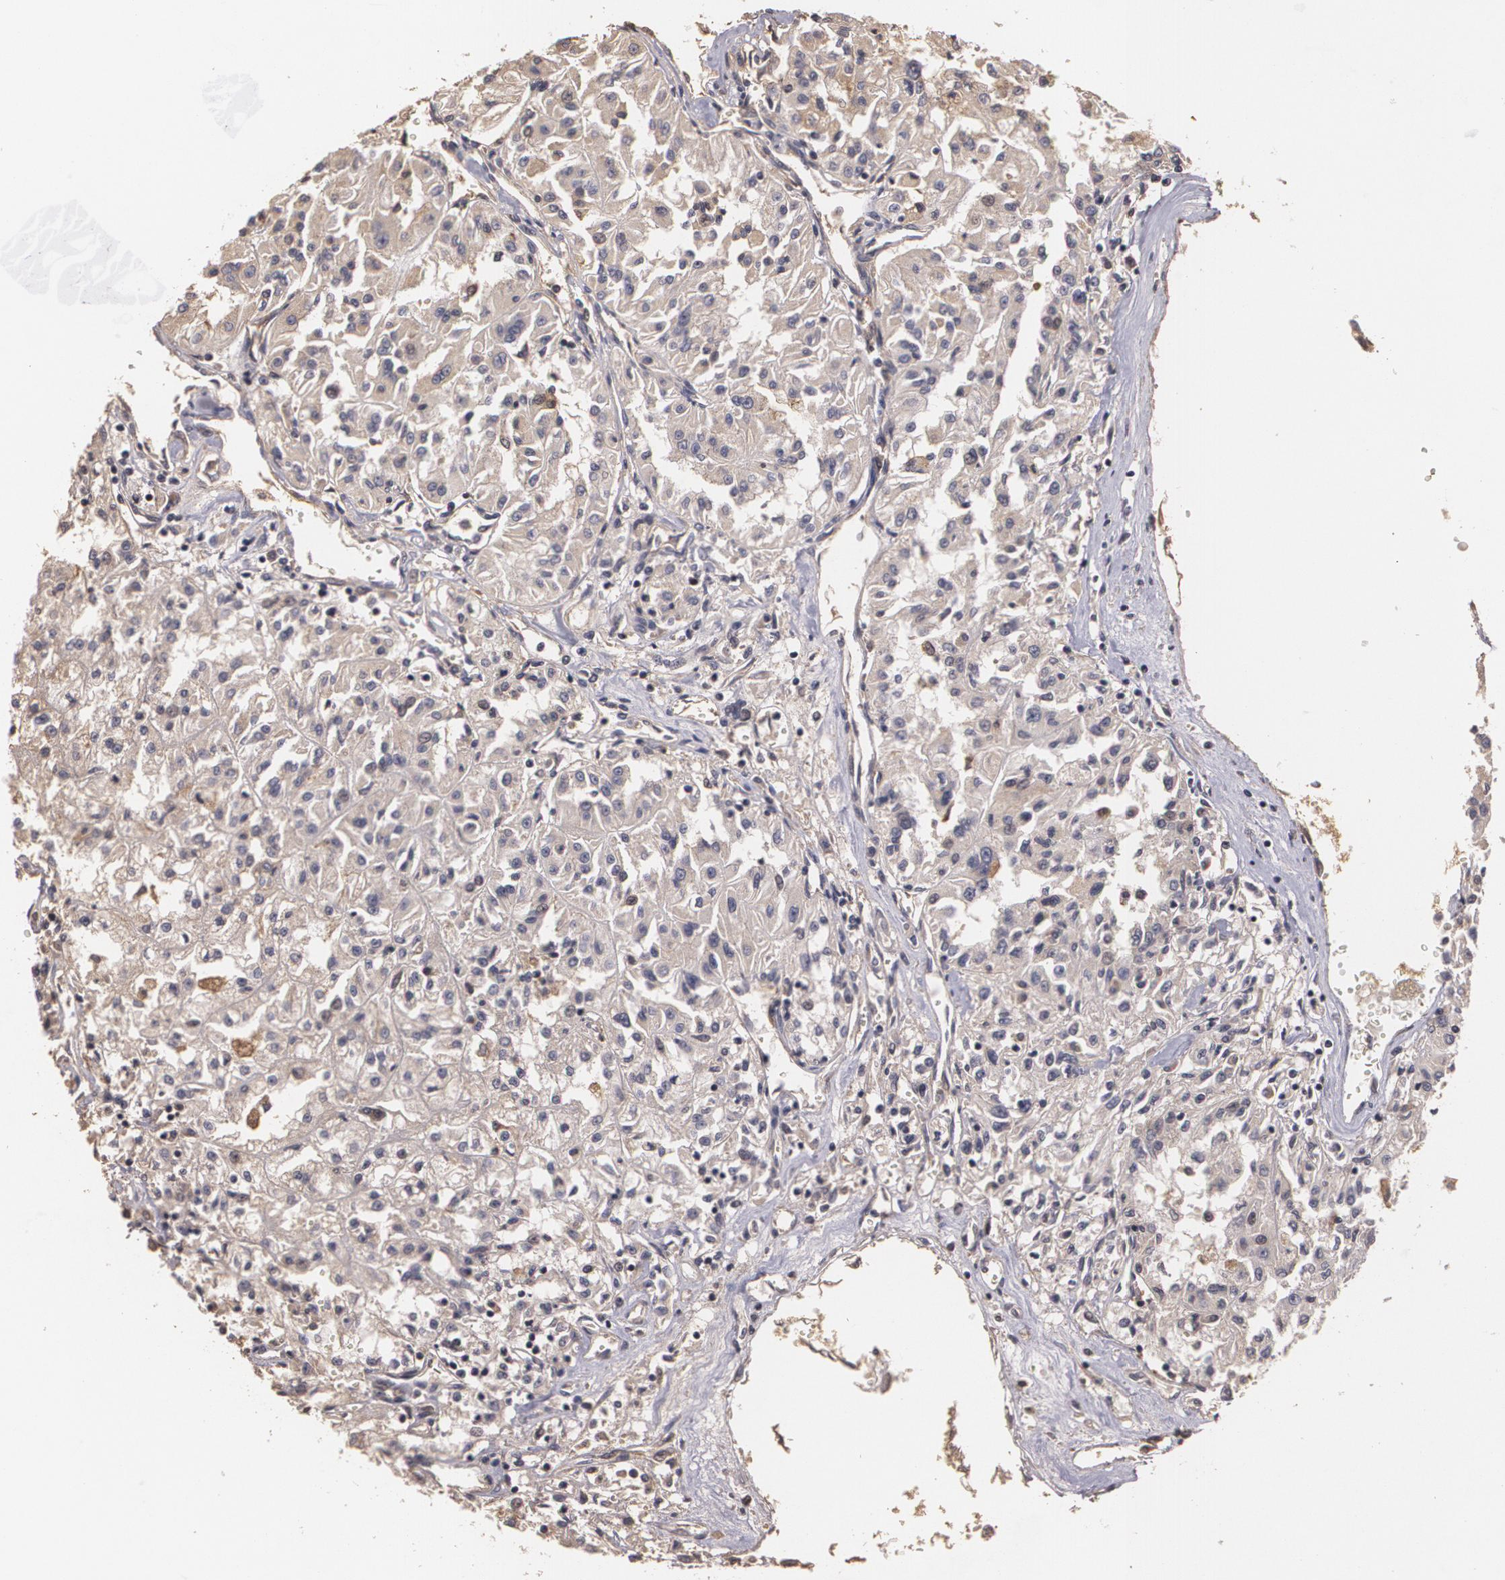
{"staining": {"intensity": "weak", "quantity": "<25%", "location": "nuclear"}, "tissue": "renal cancer", "cell_type": "Tumor cells", "image_type": "cancer", "snomed": [{"axis": "morphology", "description": "Adenocarcinoma, NOS"}, {"axis": "topography", "description": "Kidney"}], "caption": "Immunohistochemistry histopathology image of neoplastic tissue: adenocarcinoma (renal) stained with DAB (3,3'-diaminobenzidine) displays no significant protein staining in tumor cells.", "gene": "BRCA1", "patient": {"sex": "male", "age": 78}}